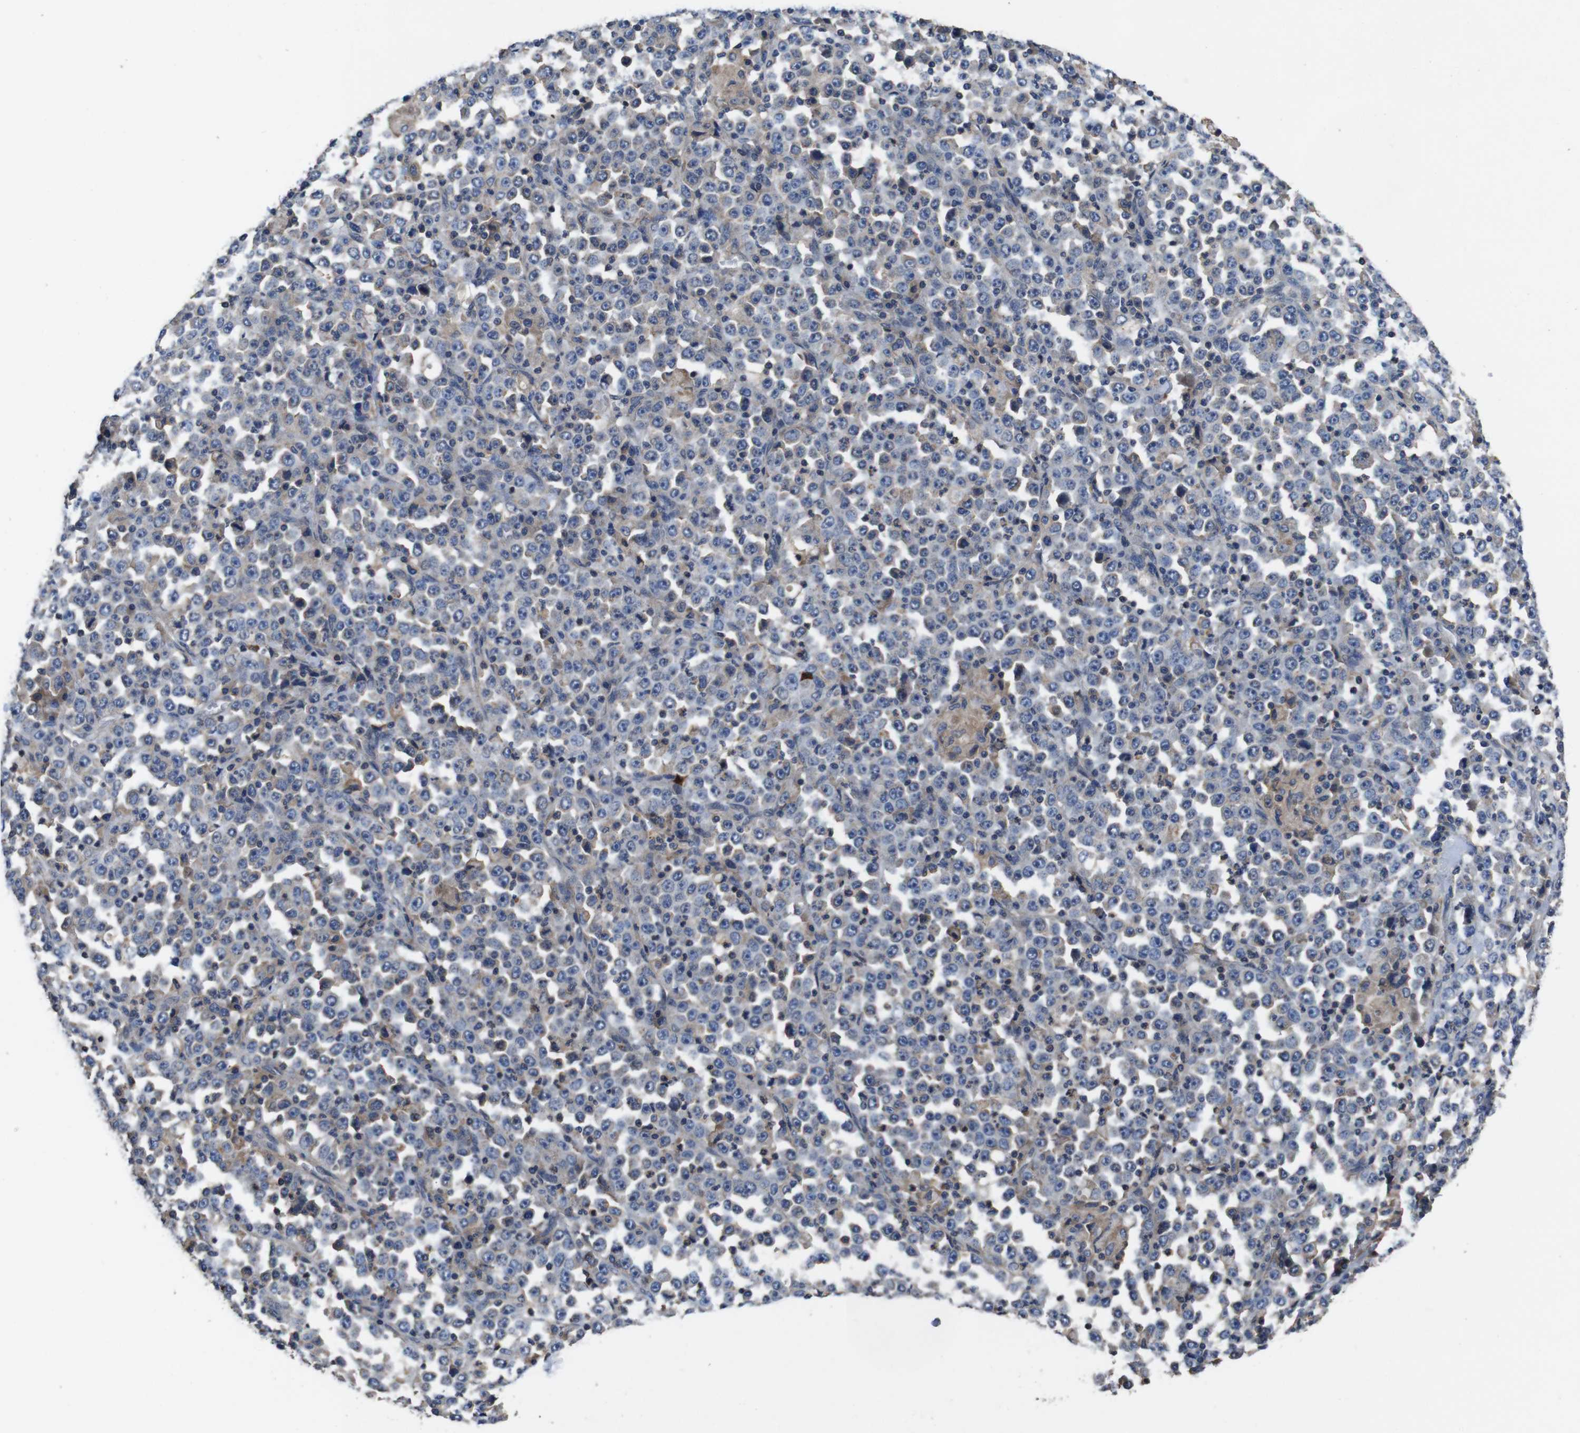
{"staining": {"intensity": "weak", "quantity": "25%-75%", "location": "cytoplasmic/membranous"}, "tissue": "stomach cancer", "cell_type": "Tumor cells", "image_type": "cancer", "snomed": [{"axis": "morphology", "description": "Normal tissue, NOS"}, {"axis": "morphology", "description": "Adenocarcinoma, NOS"}, {"axis": "topography", "description": "Stomach, upper"}, {"axis": "topography", "description": "Stomach"}], "caption": "Immunohistochemical staining of stomach adenocarcinoma shows weak cytoplasmic/membranous protein expression in about 25%-75% of tumor cells.", "gene": "GLIPR1", "patient": {"sex": "male", "age": 59}}